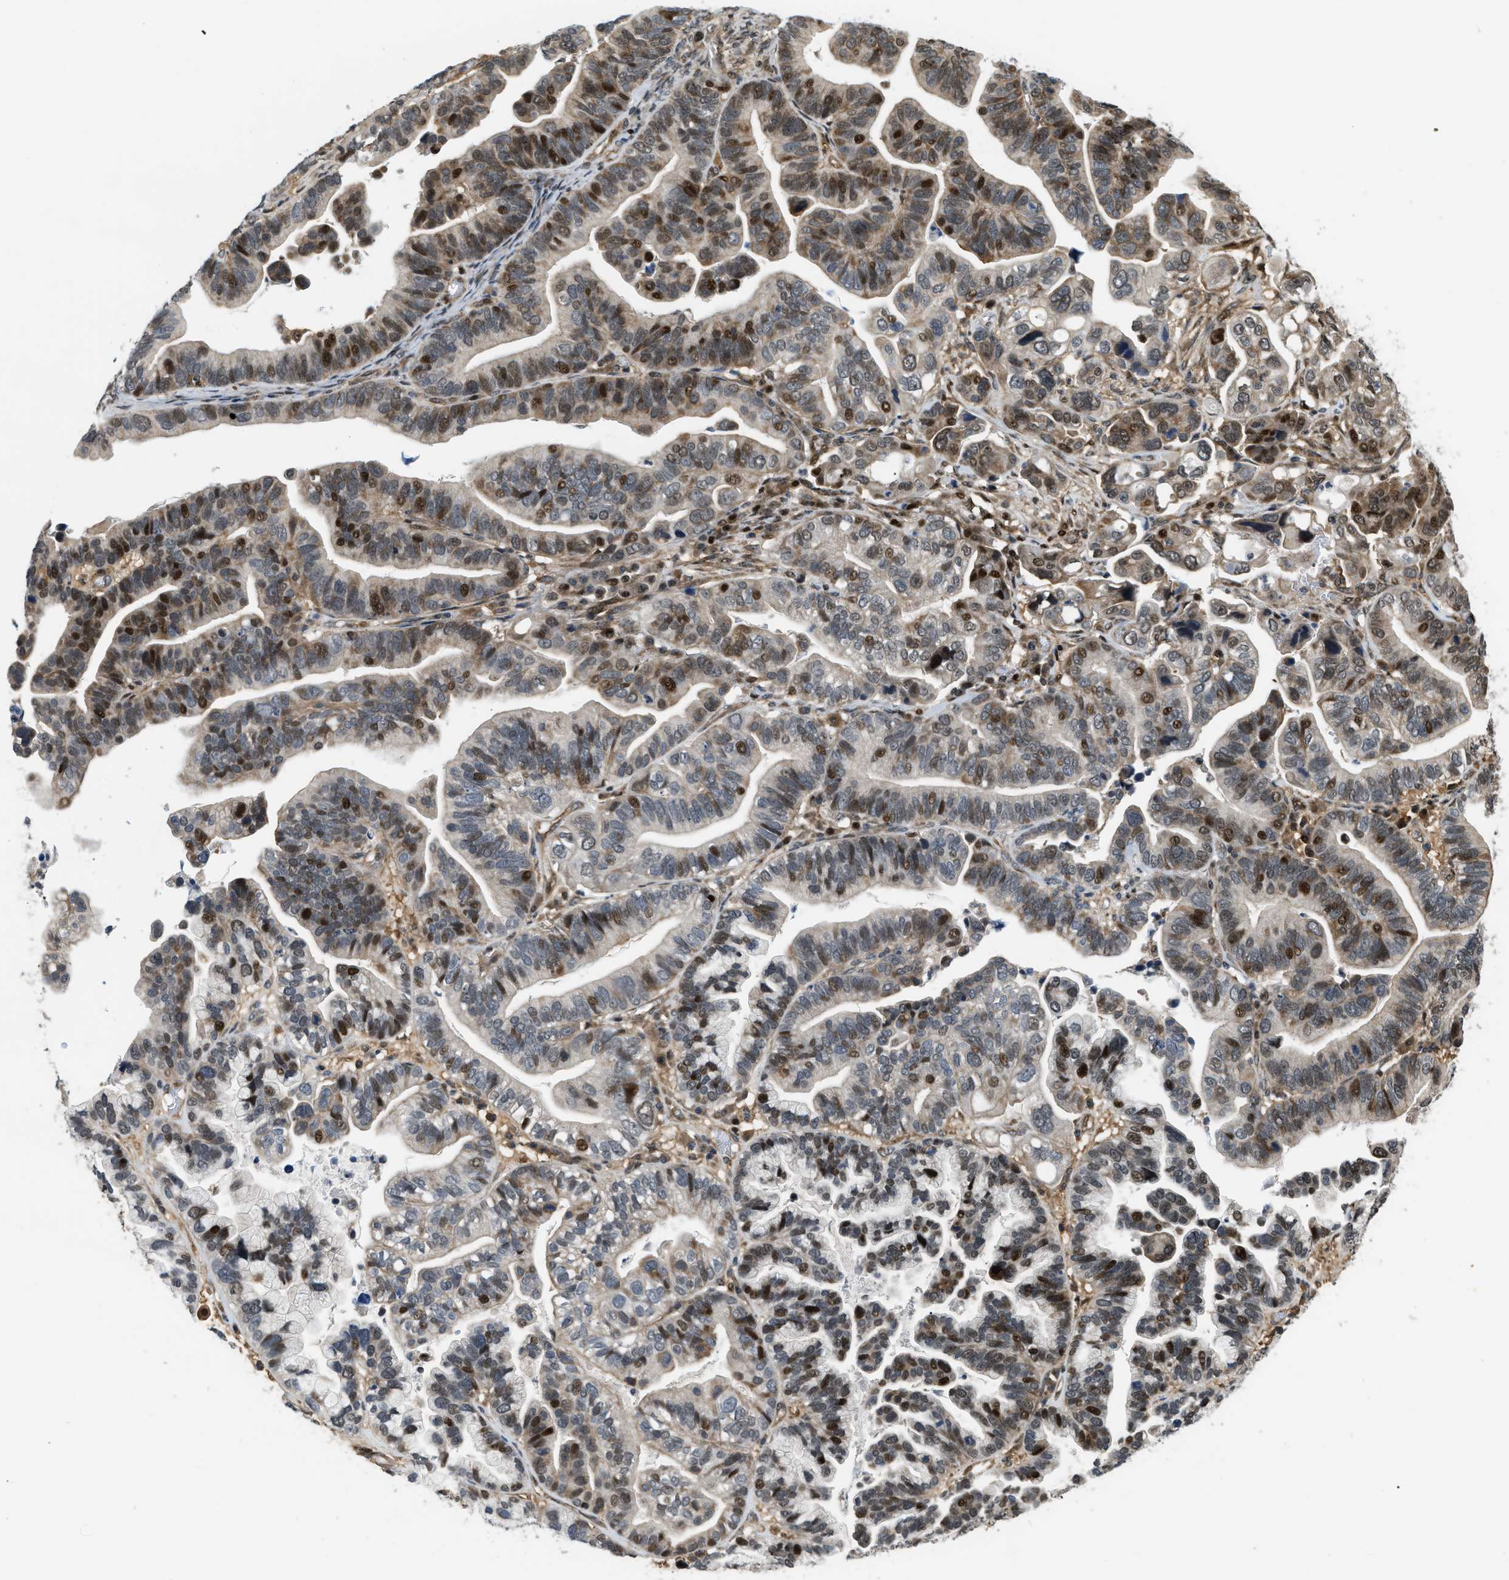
{"staining": {"intensity": "strong", "quantity": "<25%", "location": "cytoplasmic/membranous,nuclear"}, "tissue": "ovarian cancer", "cell_type": "Tumor cells", "image_type": "cancer", "snomed": [{"axis": "morphology", "description": "Cystadenocarcinoma, serous, NOS"}, {"axis": "topography", "description": "Ovary"}], "caption": "Human ovarian cancer (serous cystadenocarcinoma) stained with a protein marker shows strong staining in tumor cells.", "gene": "LTA4H", "patient": {"sex": "female", "age": 56}}